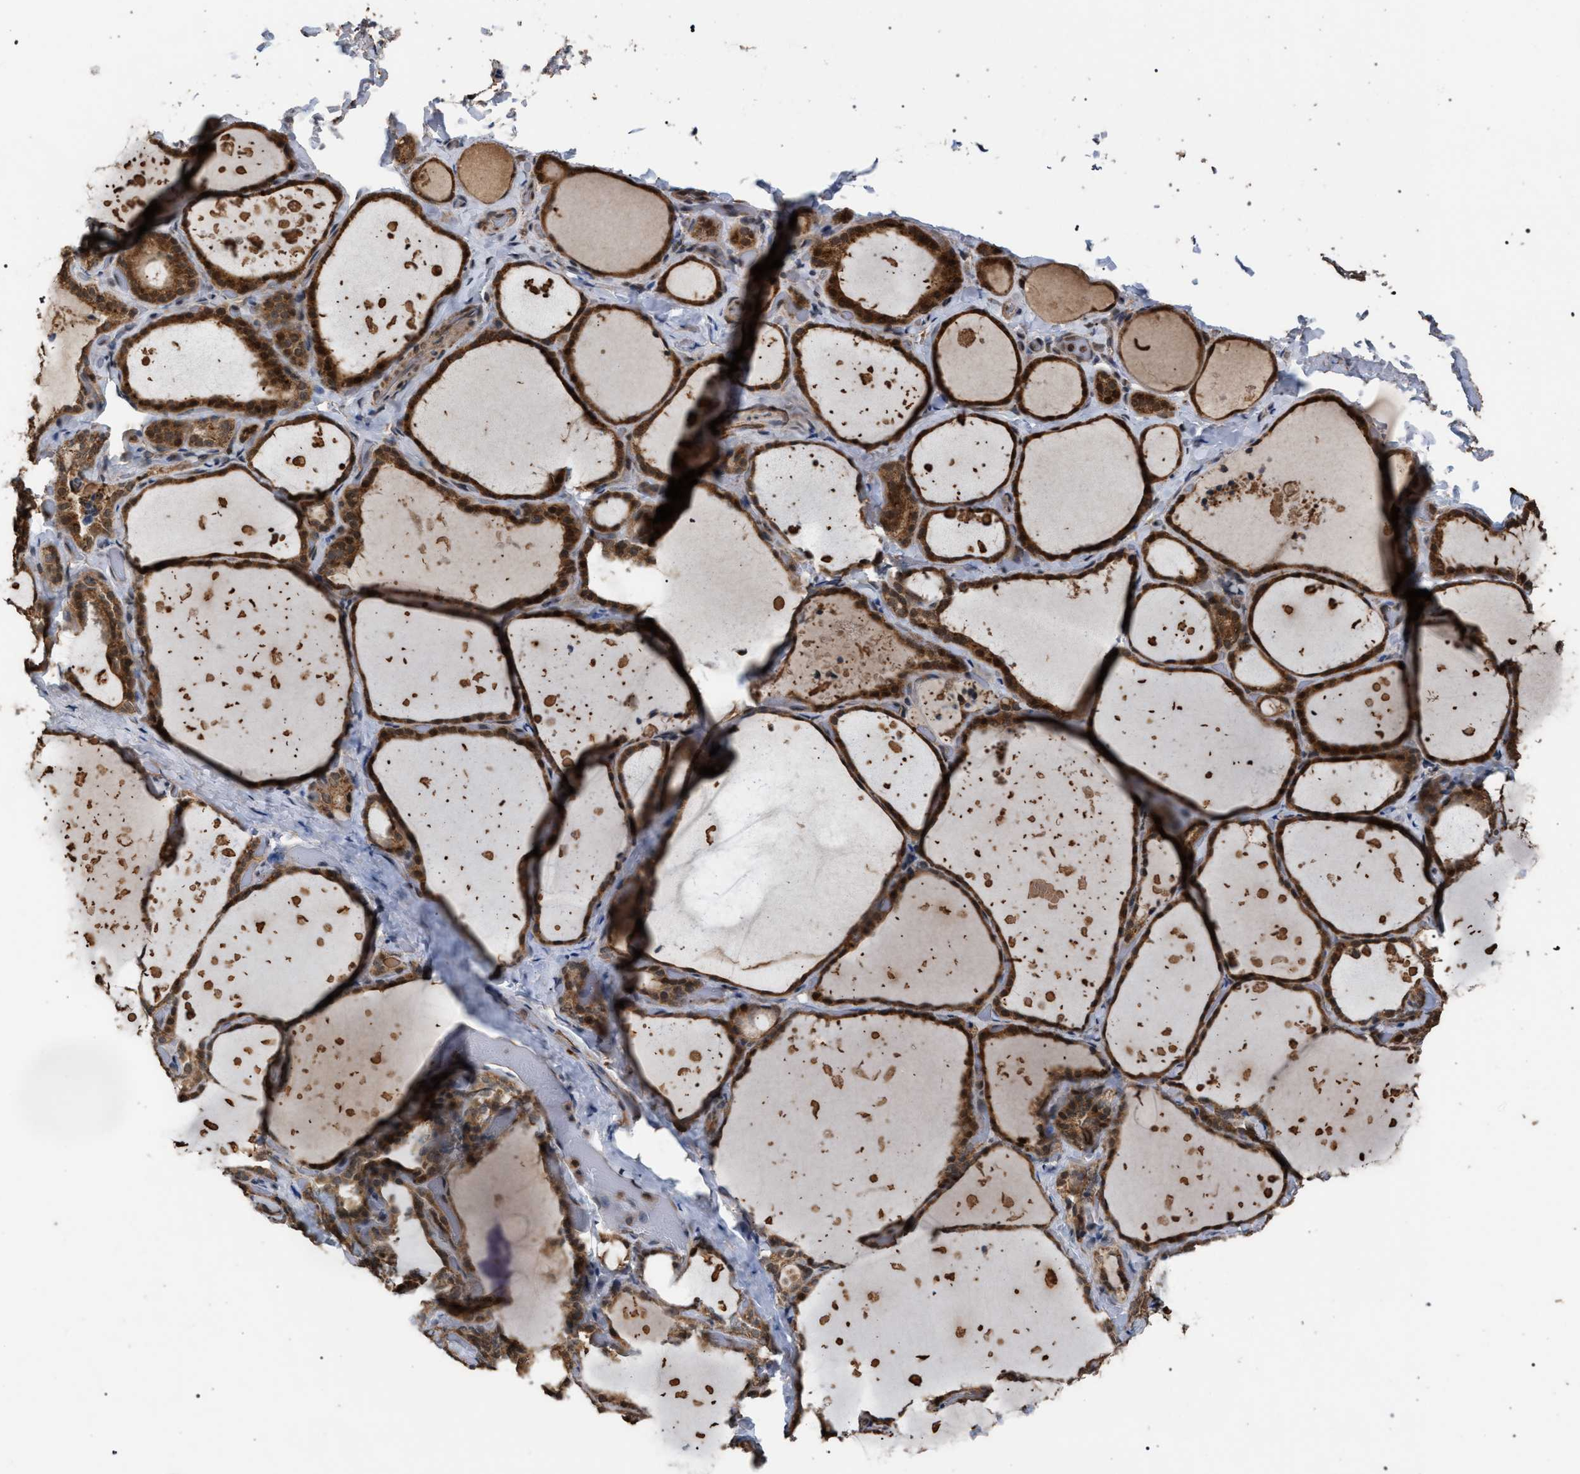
{"staining": {"intensity": "strong", "quantity": ">75%", "location": "cytoplasmic/membranous,nuclear"}, "tissue": "thyroid gland", "cell_type": "Glandular cells", "image_type": "normal", "snomed": [{"axis": "morphology", "description": "Normal tissue, NOS"}, {"axis": "topography", "description": "Thyroid gland"}], "caption": "About >75% of glandular cells in benign thyroid gland demonstrate strong cytoplasmic/membranous,nuclear protein staining as visualized by brown immunohistochemical staining.", "gene": "NAA35", "patient": {"sex": "female", "age": 44}}